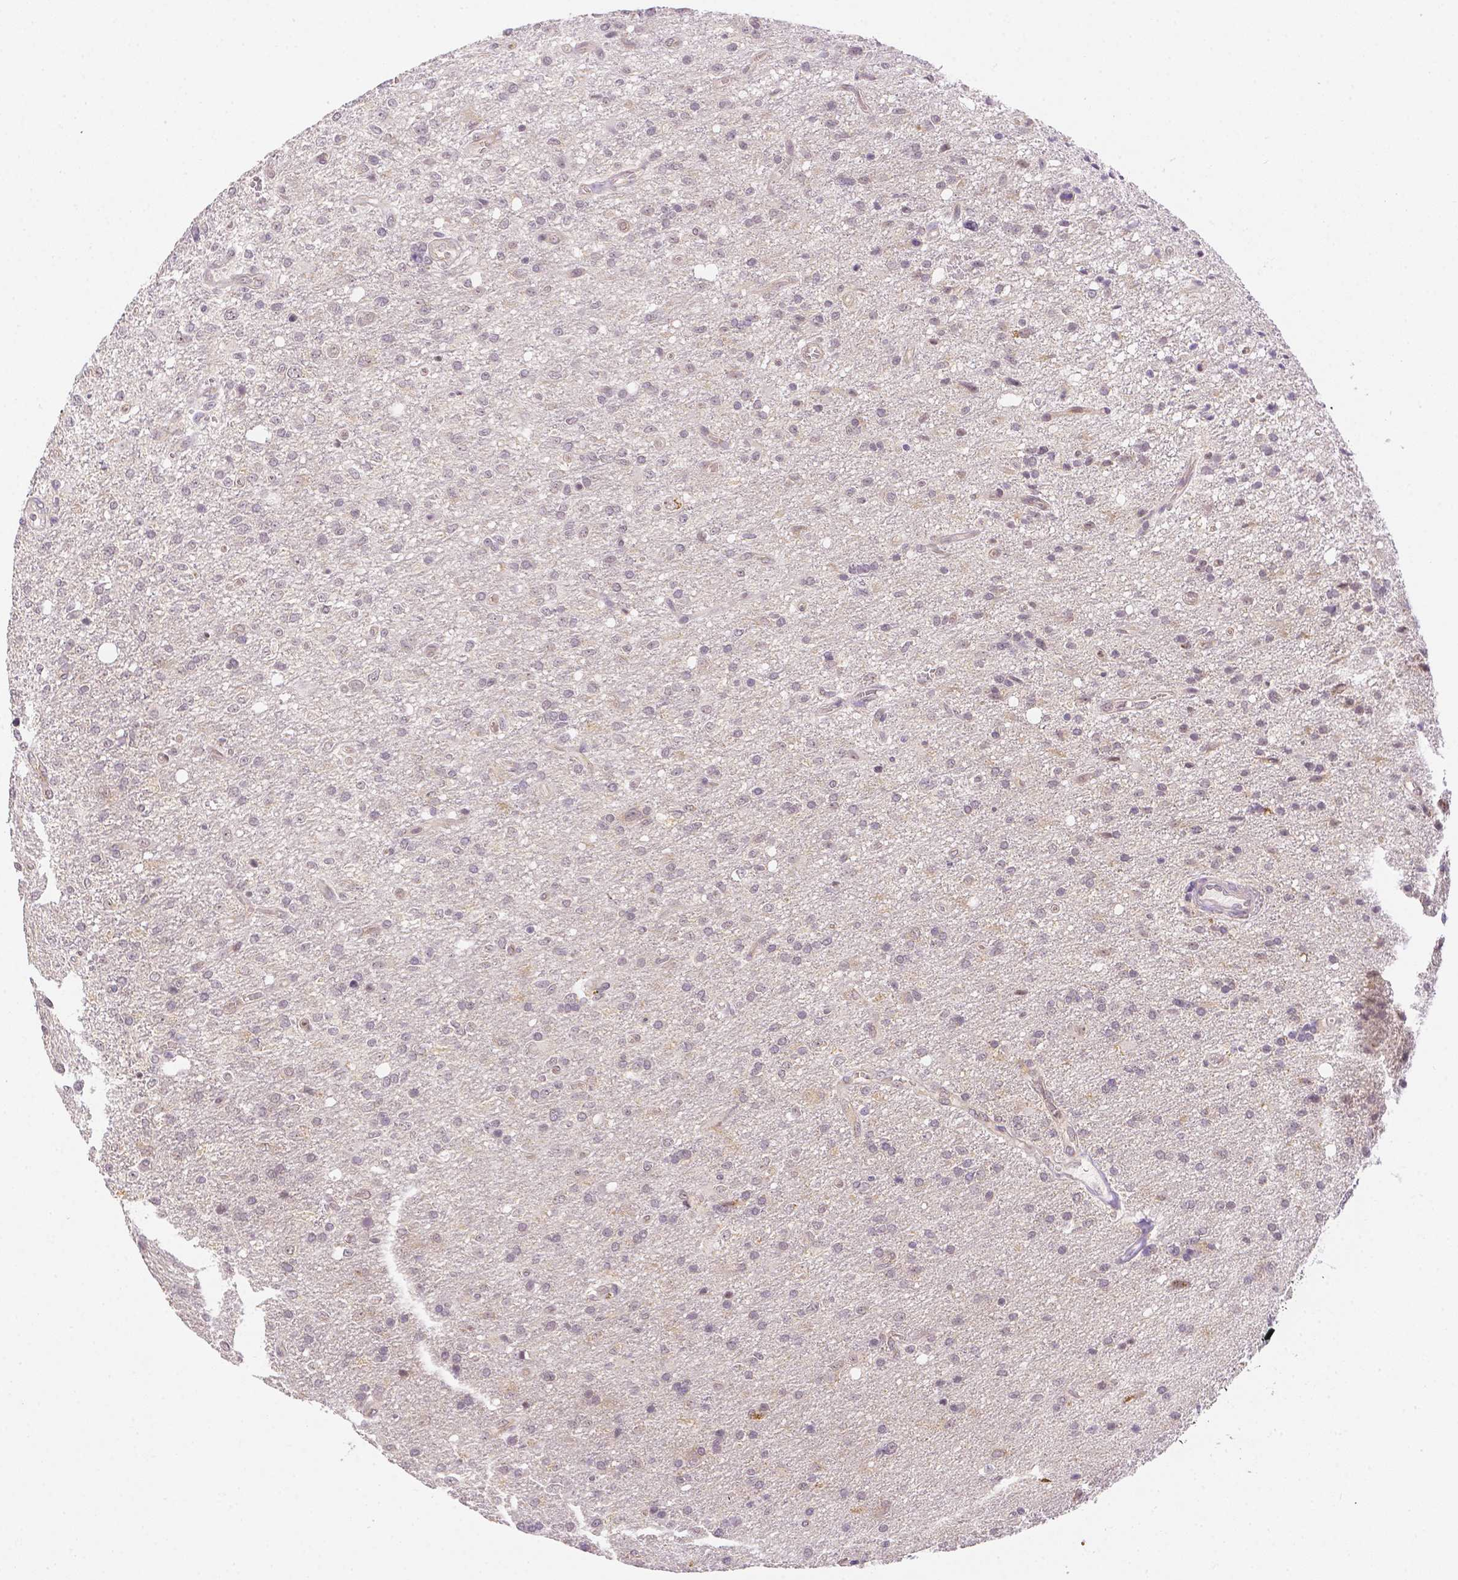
{"staining": {"intensity": "weak", "quantity": "<25%", "location": "nuclear"}, "tissue": "glioma", "cell_type": "Tumor cells", "image_type": "cancer", "snomed": [{"axis": "morphology", "description": "Glioma, malignant, Low grade"}, {"axis": "topography", "description": "Brain"}], "caption": "This is a histopathology image of IHC staining of glioma, which shows no staining in tumor cells.", "gene": "ZNF280B", "patient": {"sex": "male", "age": 66}}